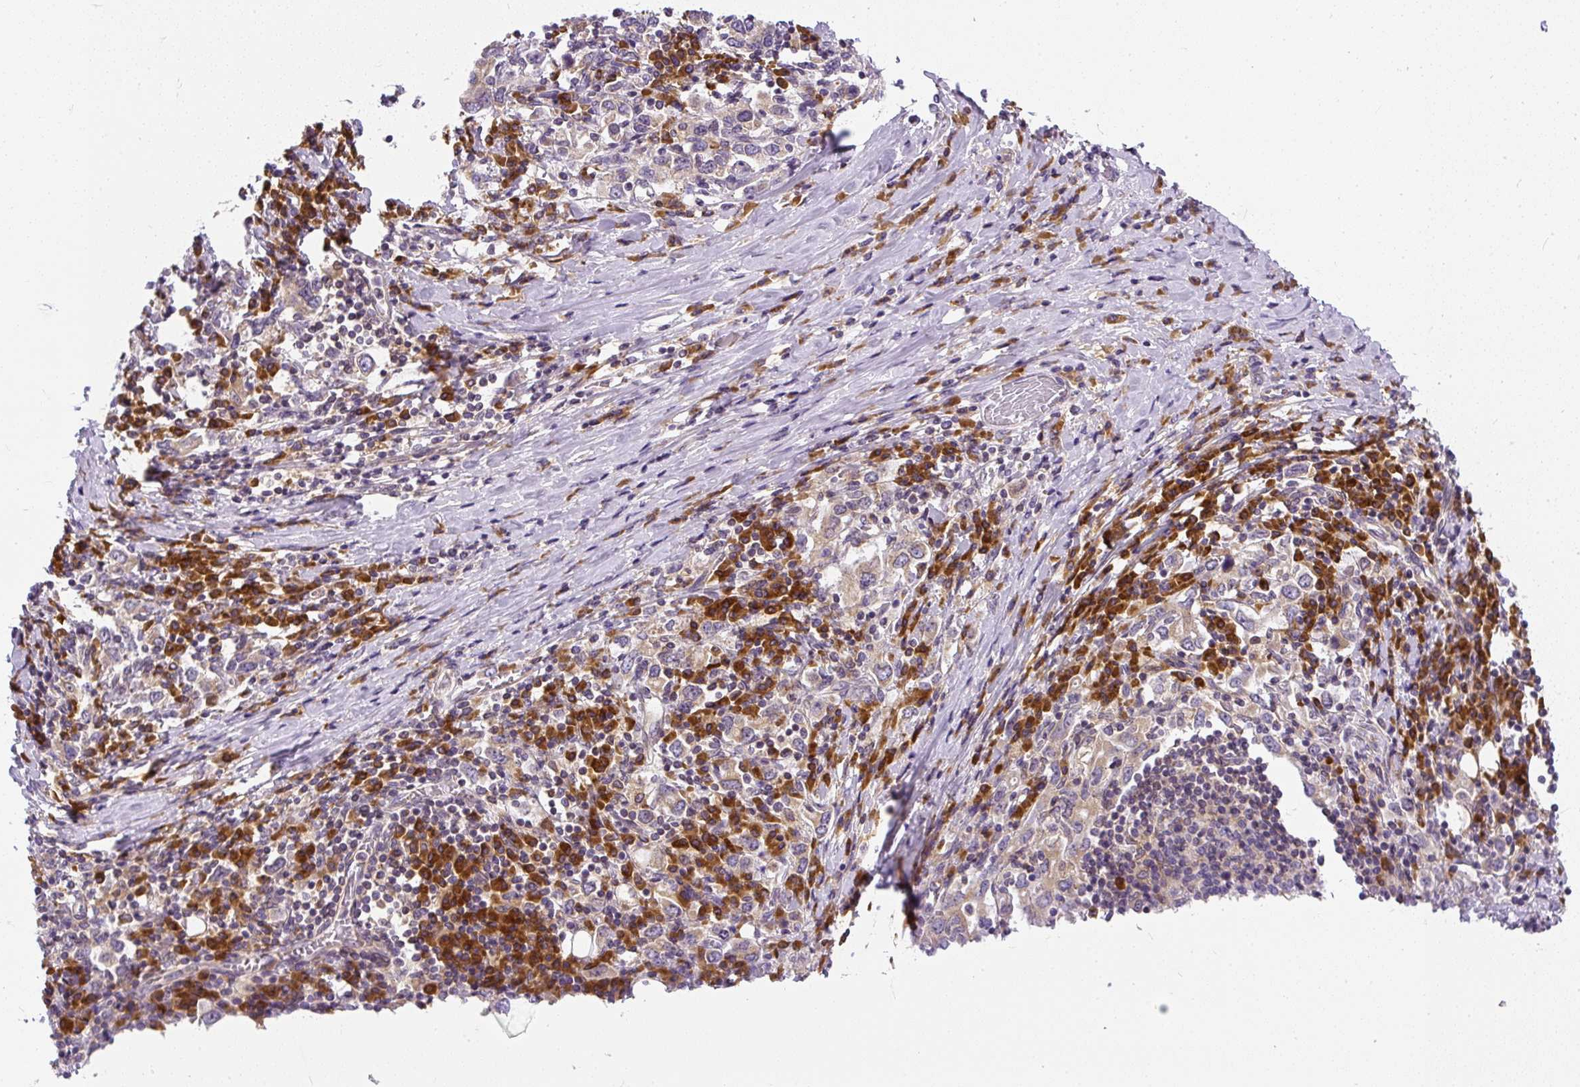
{"staining": {"intensity": "weak", "quantity": "<25%", "location": "cytoplasmic/membranous"}, "tissue": "stomach cancer", "cell_type": "Tumor cells", "image_type": "cancer", "snomed": [{"axis": "morphology", "description": "Adenocarcinoma, NOS"}, {"axis": "topography", "description": "Stomach, upper"}, {"axis": "topography", "description": "Stomach"}], "caption": "This image is of stomach cancer stained with immunohistochemistry to label a protein in brown with the nuclei are counter-stained blue. There is no positivity in tumor cells.", "gene": "CYP20A1", "patient": {"sex": "male", "age": 62}}